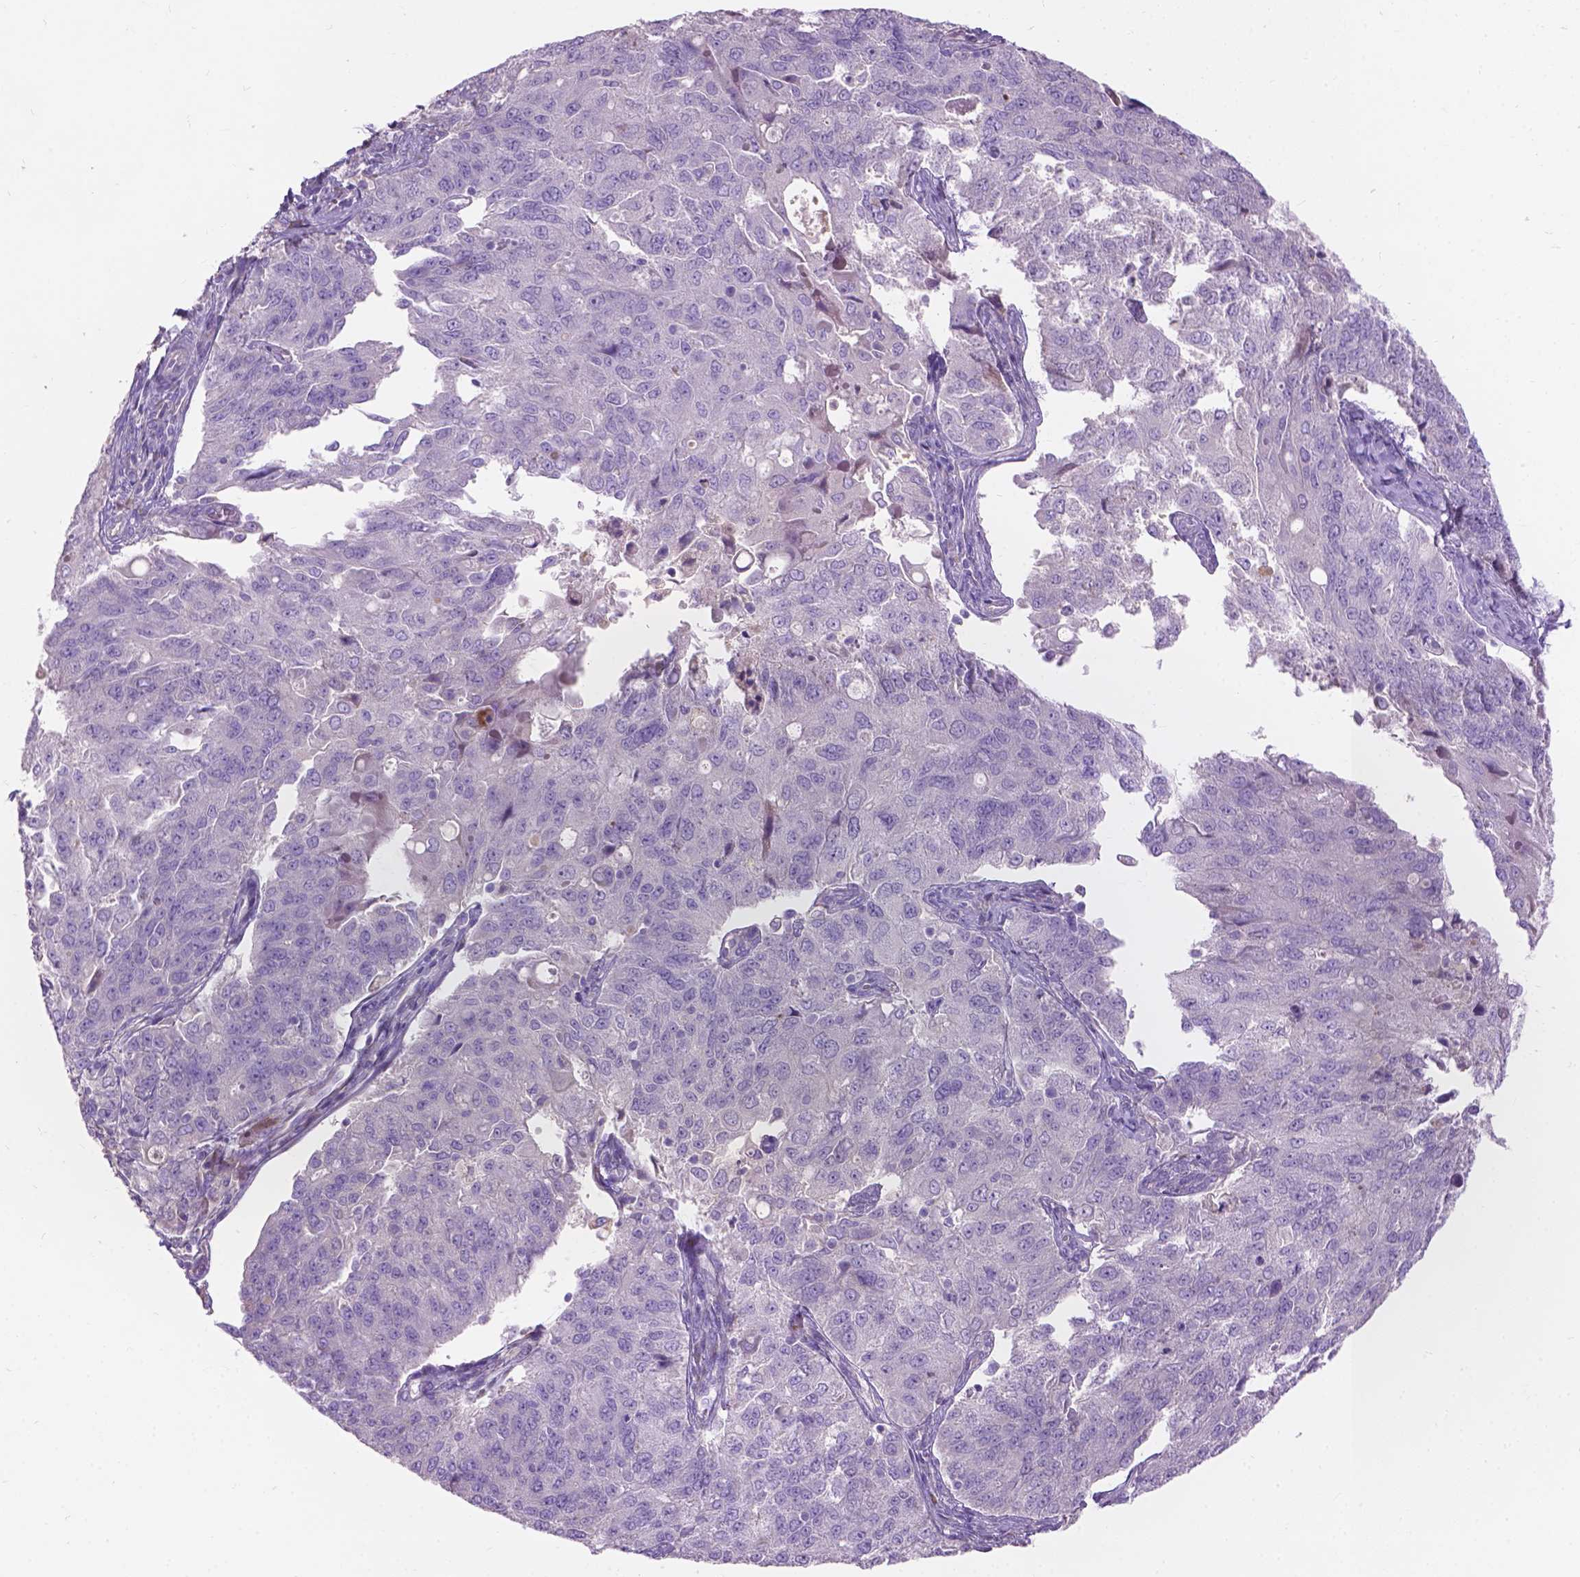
{"staining": {"intensity": "negative", "quantity": "none", "location": "none"}, "tissue": "endometrial cancer", "cell_type": "Tumor cells", "image_type": "cancer", "snomed": [{"axis": "morphology", "description": "Adenocarcinoma, NOS"}, {"axis": "topography", "description": "Endometrium"}], "caption": "This is a image of immunohistochemistry staining of endometrial cancer, which shows no staining in tumor cells. (Brightfield microscopy of DAB (3,3'-diaminobenzidine) immunohistochemistry (IHC) at high magnification).", "gene": "NOXO1", "patient": {"sex": "female", "age": 43}}